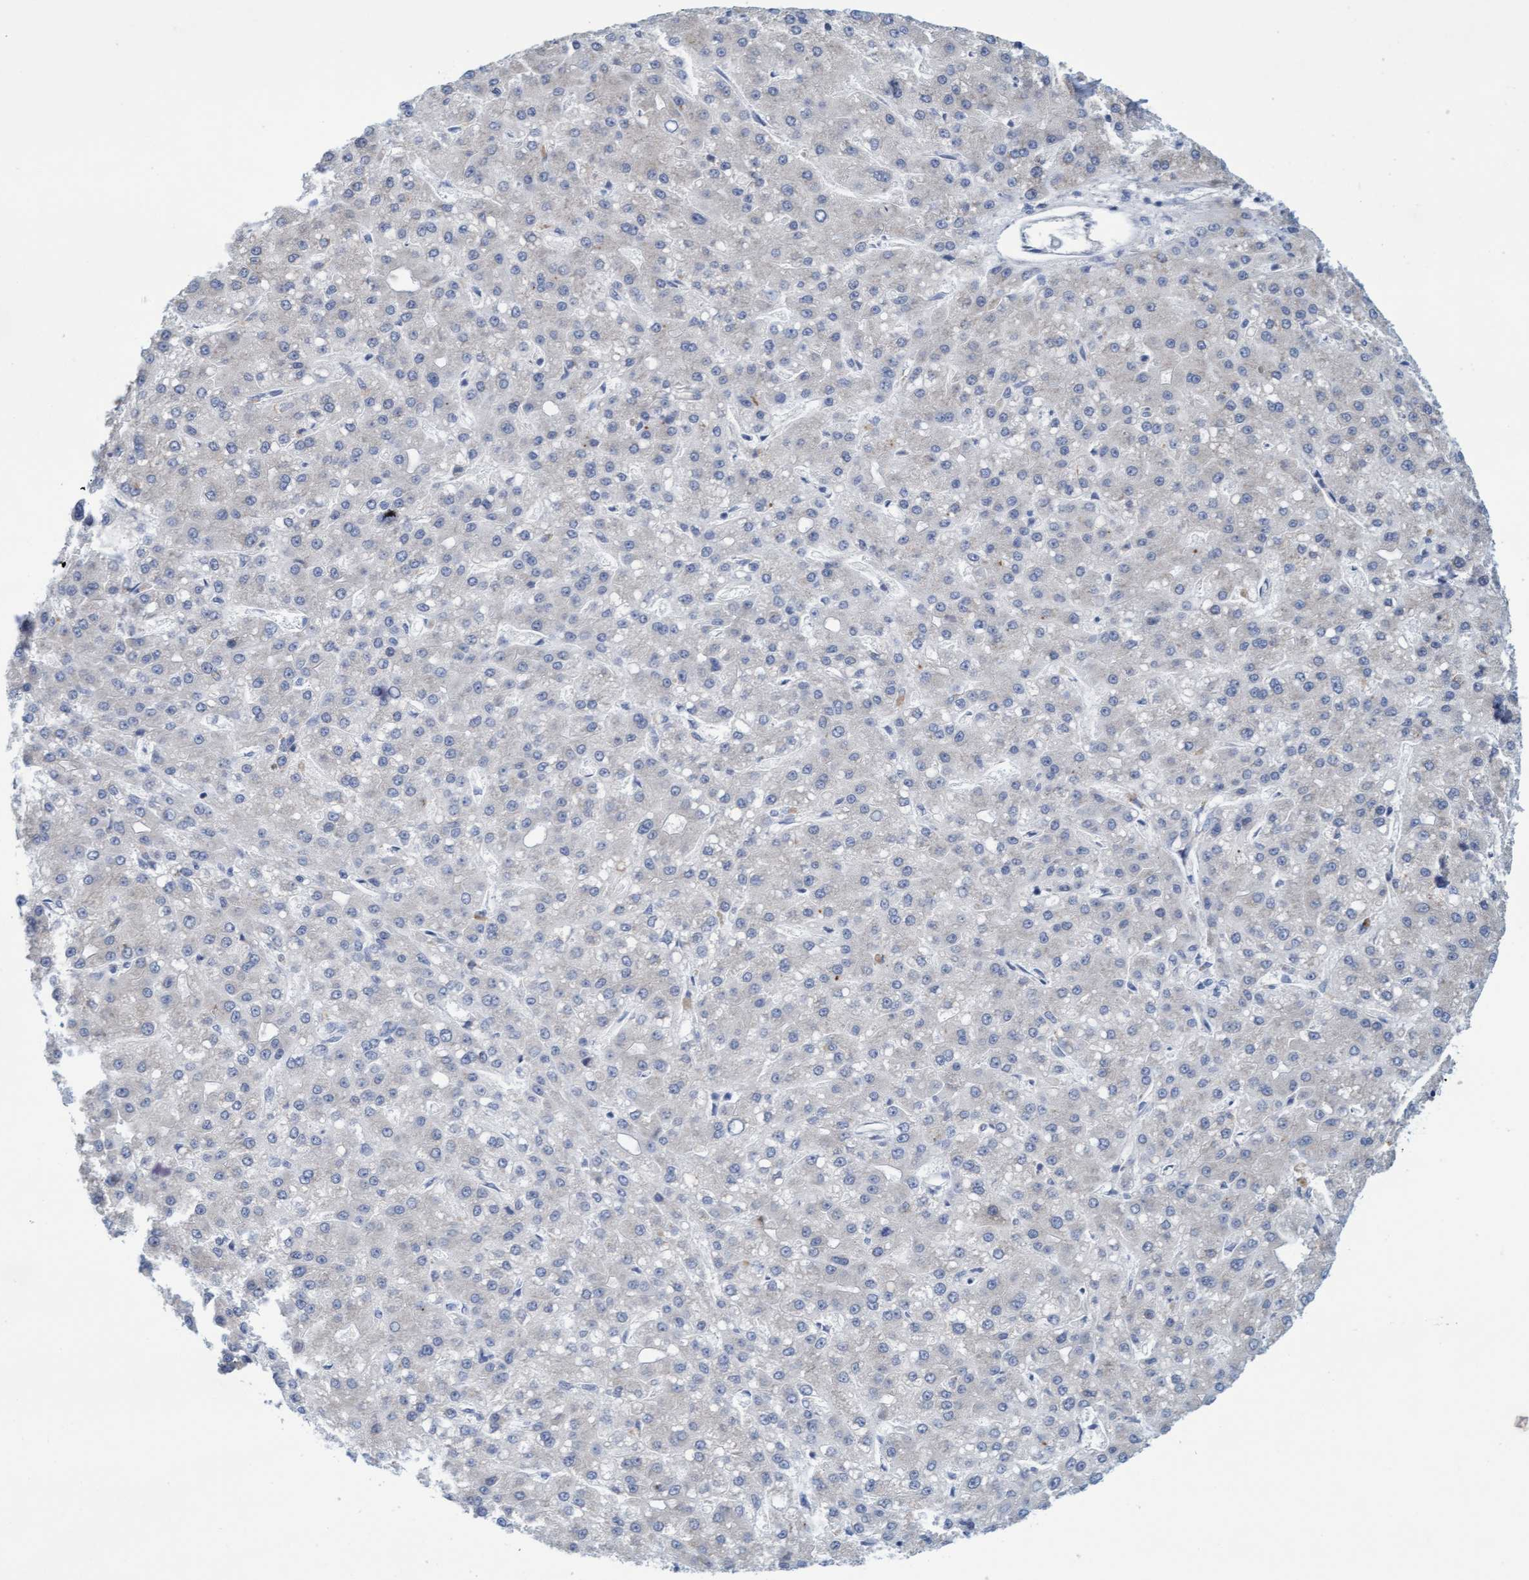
{"staining": {"intensity": "negative", "quantity": "none", "location": "none"}, "tissue": "liver cancer", "cell_type": "Tumor cells", "image_type": "cancer", "snomed": [{"axis": "morphology", "description": "Carcinoma, Hepatocellular, NOS"}, {"axis": "topography", "description": "Liver"}], "caption": "Photomicrograph shows no significant protein positivity in tumor cells of liver cancer (hepatocellular carcinoma).", "gene": "SLC28A3", "patient": {"sex": "male", "age": 67}}